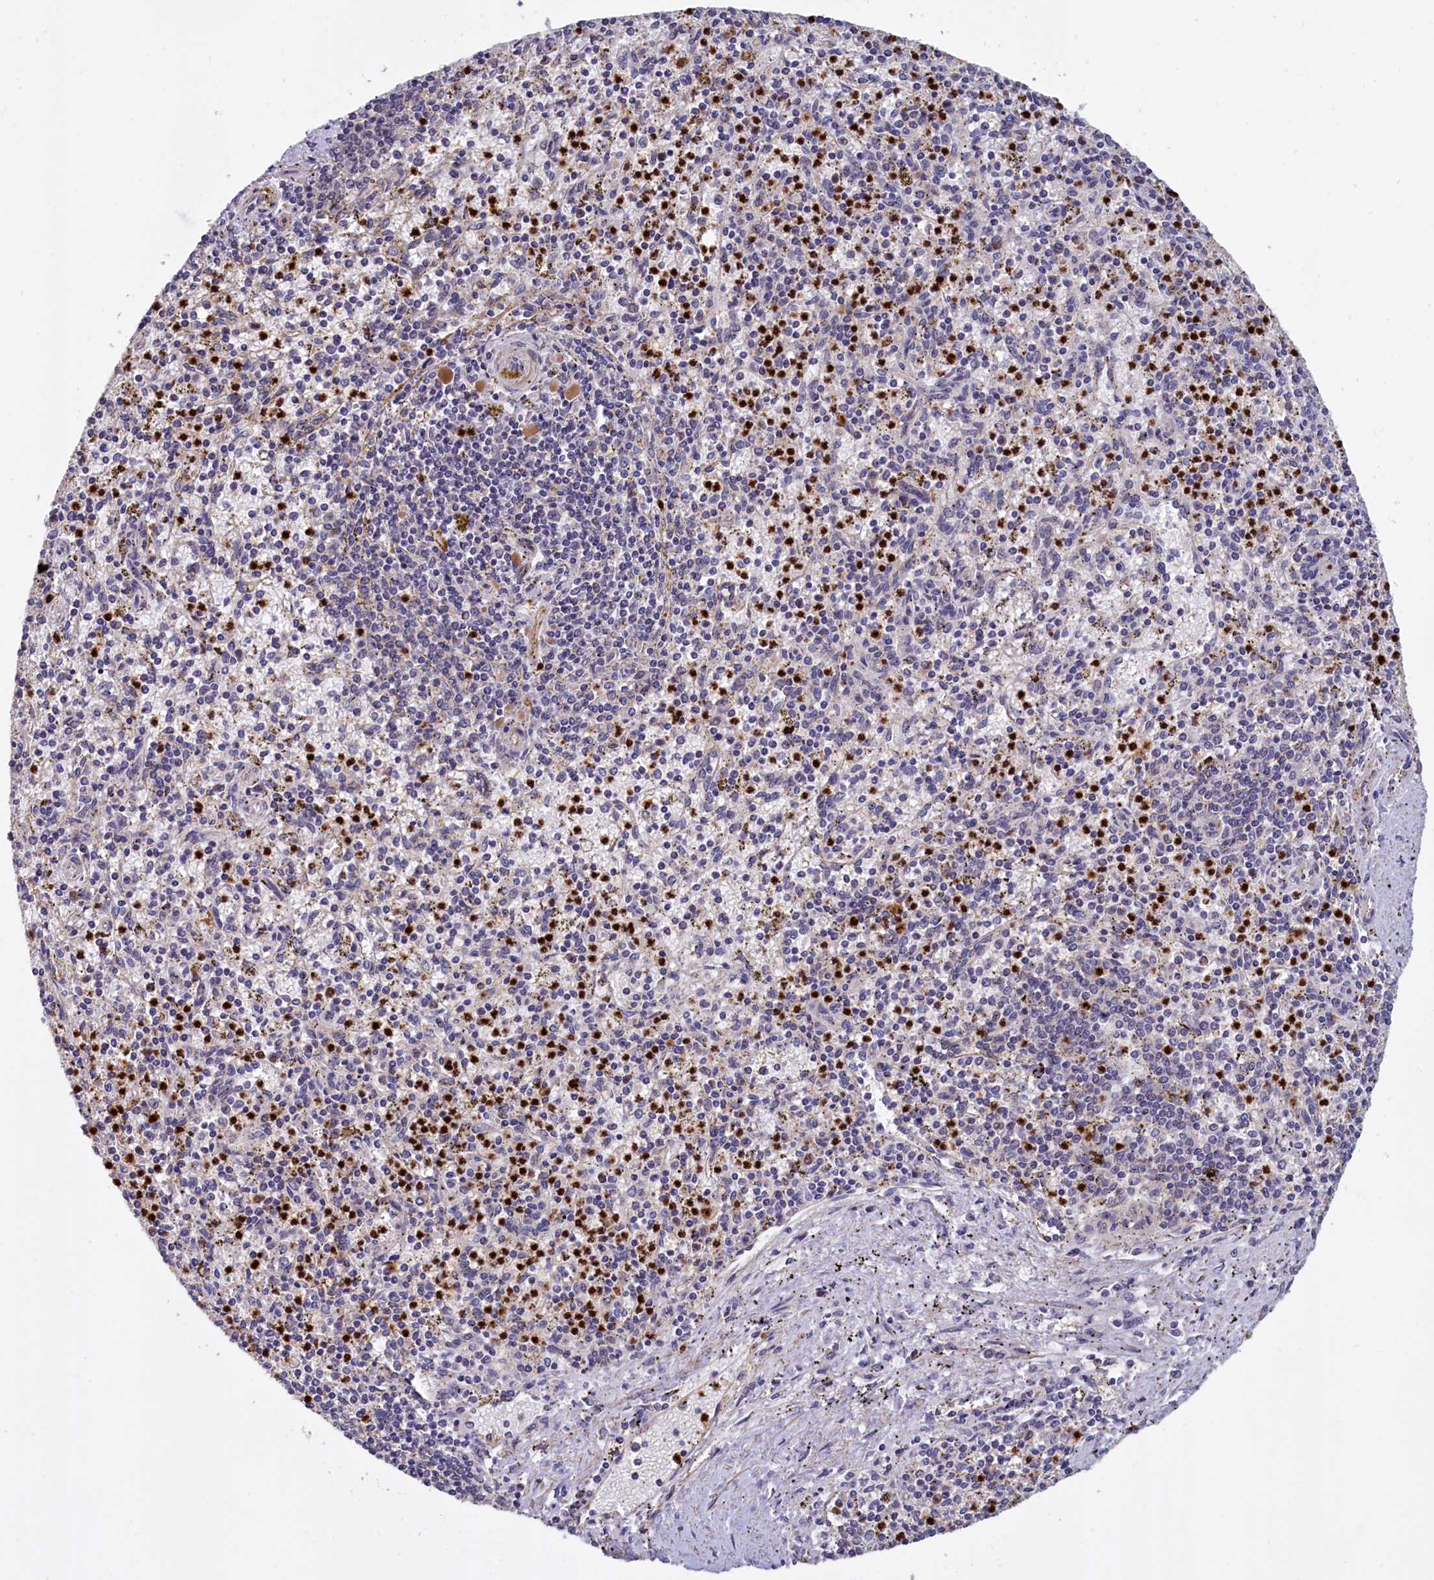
{"staining": {"intensity": "strong", "quantity": "<25%", "location": "cytoplasmic/membranous"}, "tissue": "spleen", "cell_type": "Cells in red pulp", "image_type": "normal", "snomed": [{"axis": "morphology", "description": "Normal tissue, NOS"}, {"axis": "topography", "description": "Spleen"}], "caption": "About <25% of cells in red pulp in unremarkable human spleen reveal strong cytoplasmic/membranous protein staining as visualized by brown immunohistochemical staining.", "gene": "EPB41L4B", "patient": {"sex": "male", "age": 72}}